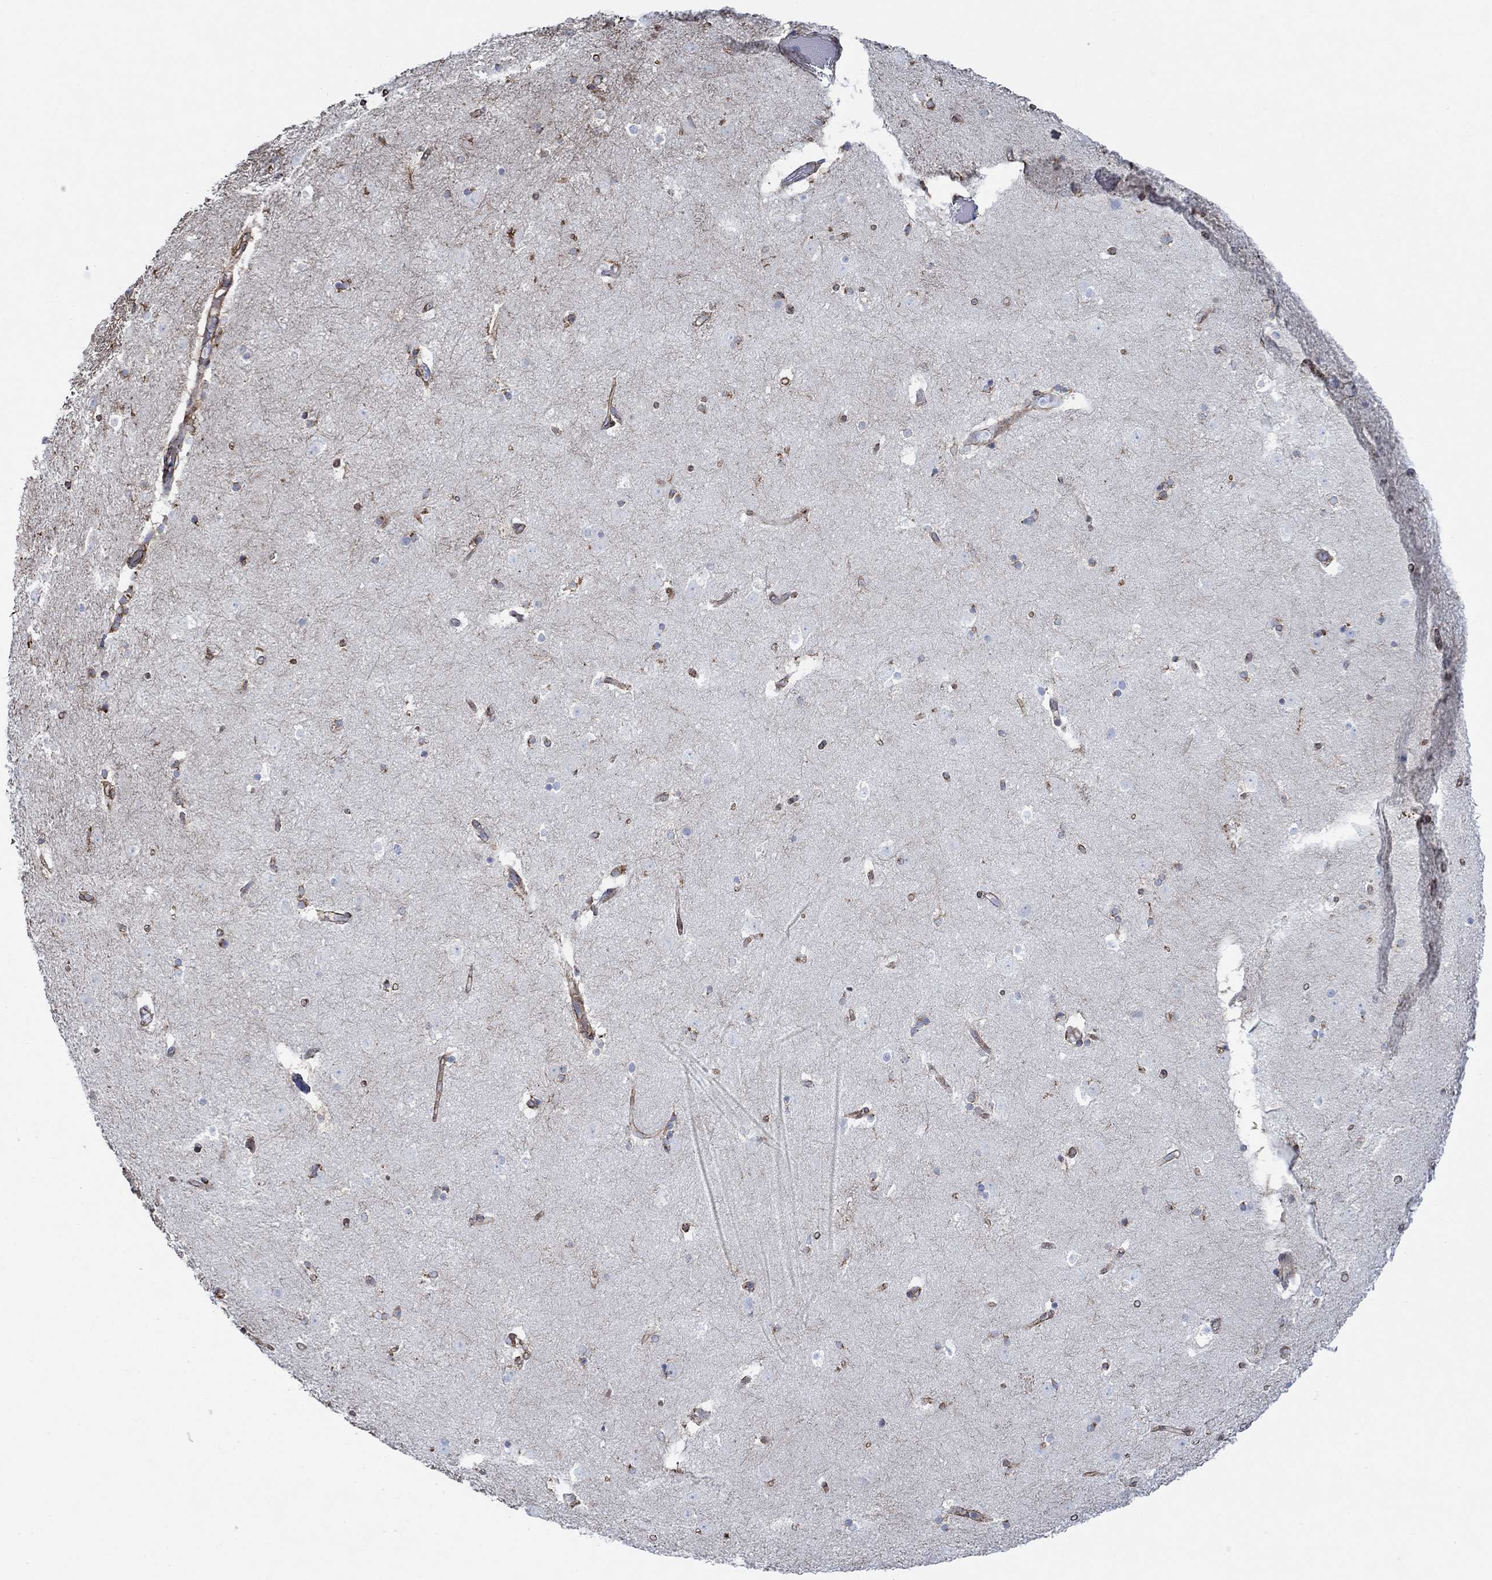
{"staining": {"intensity": "strong", "quantity": "25%-75%", "location": "cytoplasmic/membranous"}, "tissue": "caudate", "cell_type": "Glial cells", "image_type": "normal", "snomed": [{"axis": "morphology", "description": "Normal tissue, NOS"}, {"axis": "topography", "description": "Lateral ventricle wall"}], "caption": "This photomicrograph exhibits immunohistochemistry staining of normal caudate, with high strong cytoplasmic/membranous expression in approximately 25%-75% of glial cells.", "gene": "STC2", "patient": {"sex": "male", "age": 51}}